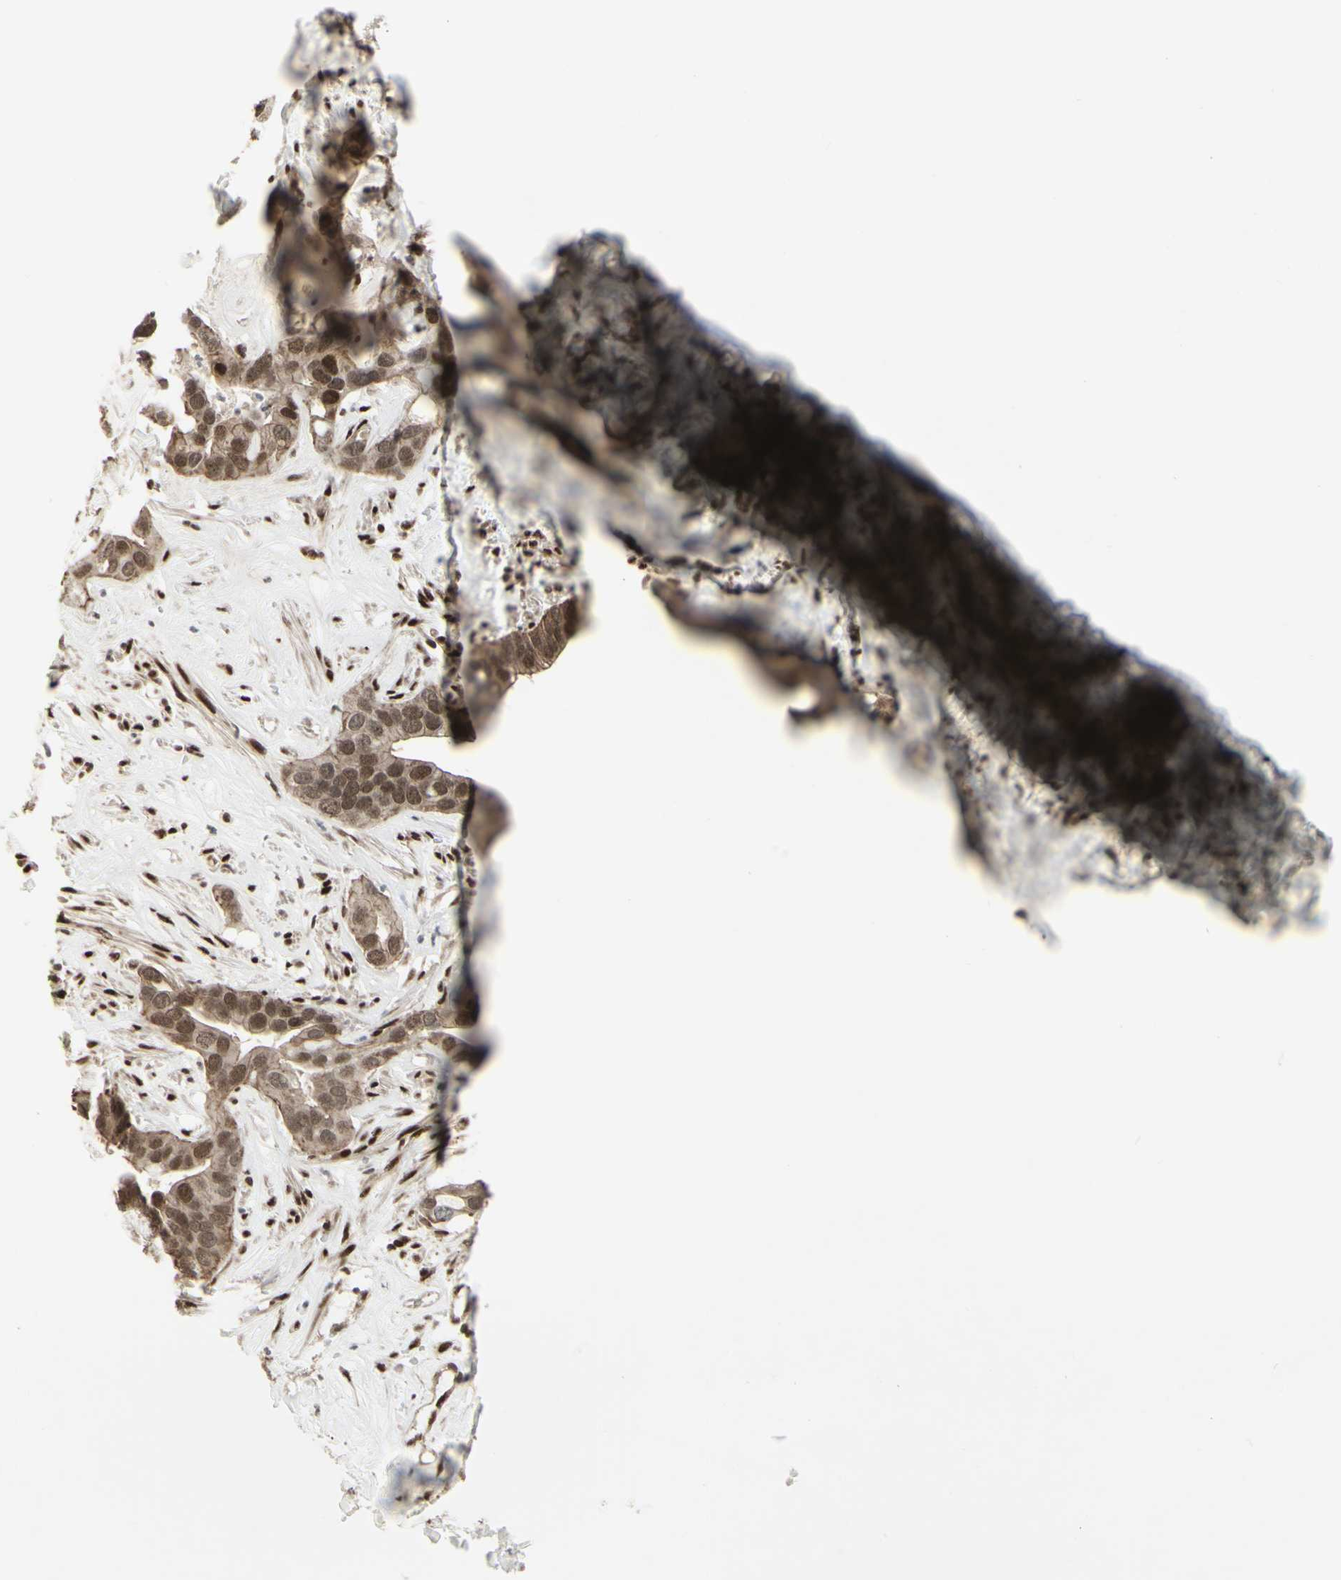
{"staining": {"intensity": "moderate", "quantity": ">75%", "location": "cytoplasmic/membranous,nuclear"}, "tissue": "liver cancer", "cell_type": "Tumor cells", "image_type": "cancer", "snomed": [{"axis": "morphology", "description": "Cholangiocarcinoma"}, {"axis": "topography", "description": "Liver"}], "caption": "Human liver cancer (cholangiocarcinoma) stained with a brown dye exhibits moderate cytoplasmic/membranous and nuclear positive positivity in approximately >75% of tumor cells.", "gene": "CBX1", "patient": {"sex": "female", "age": 65}}